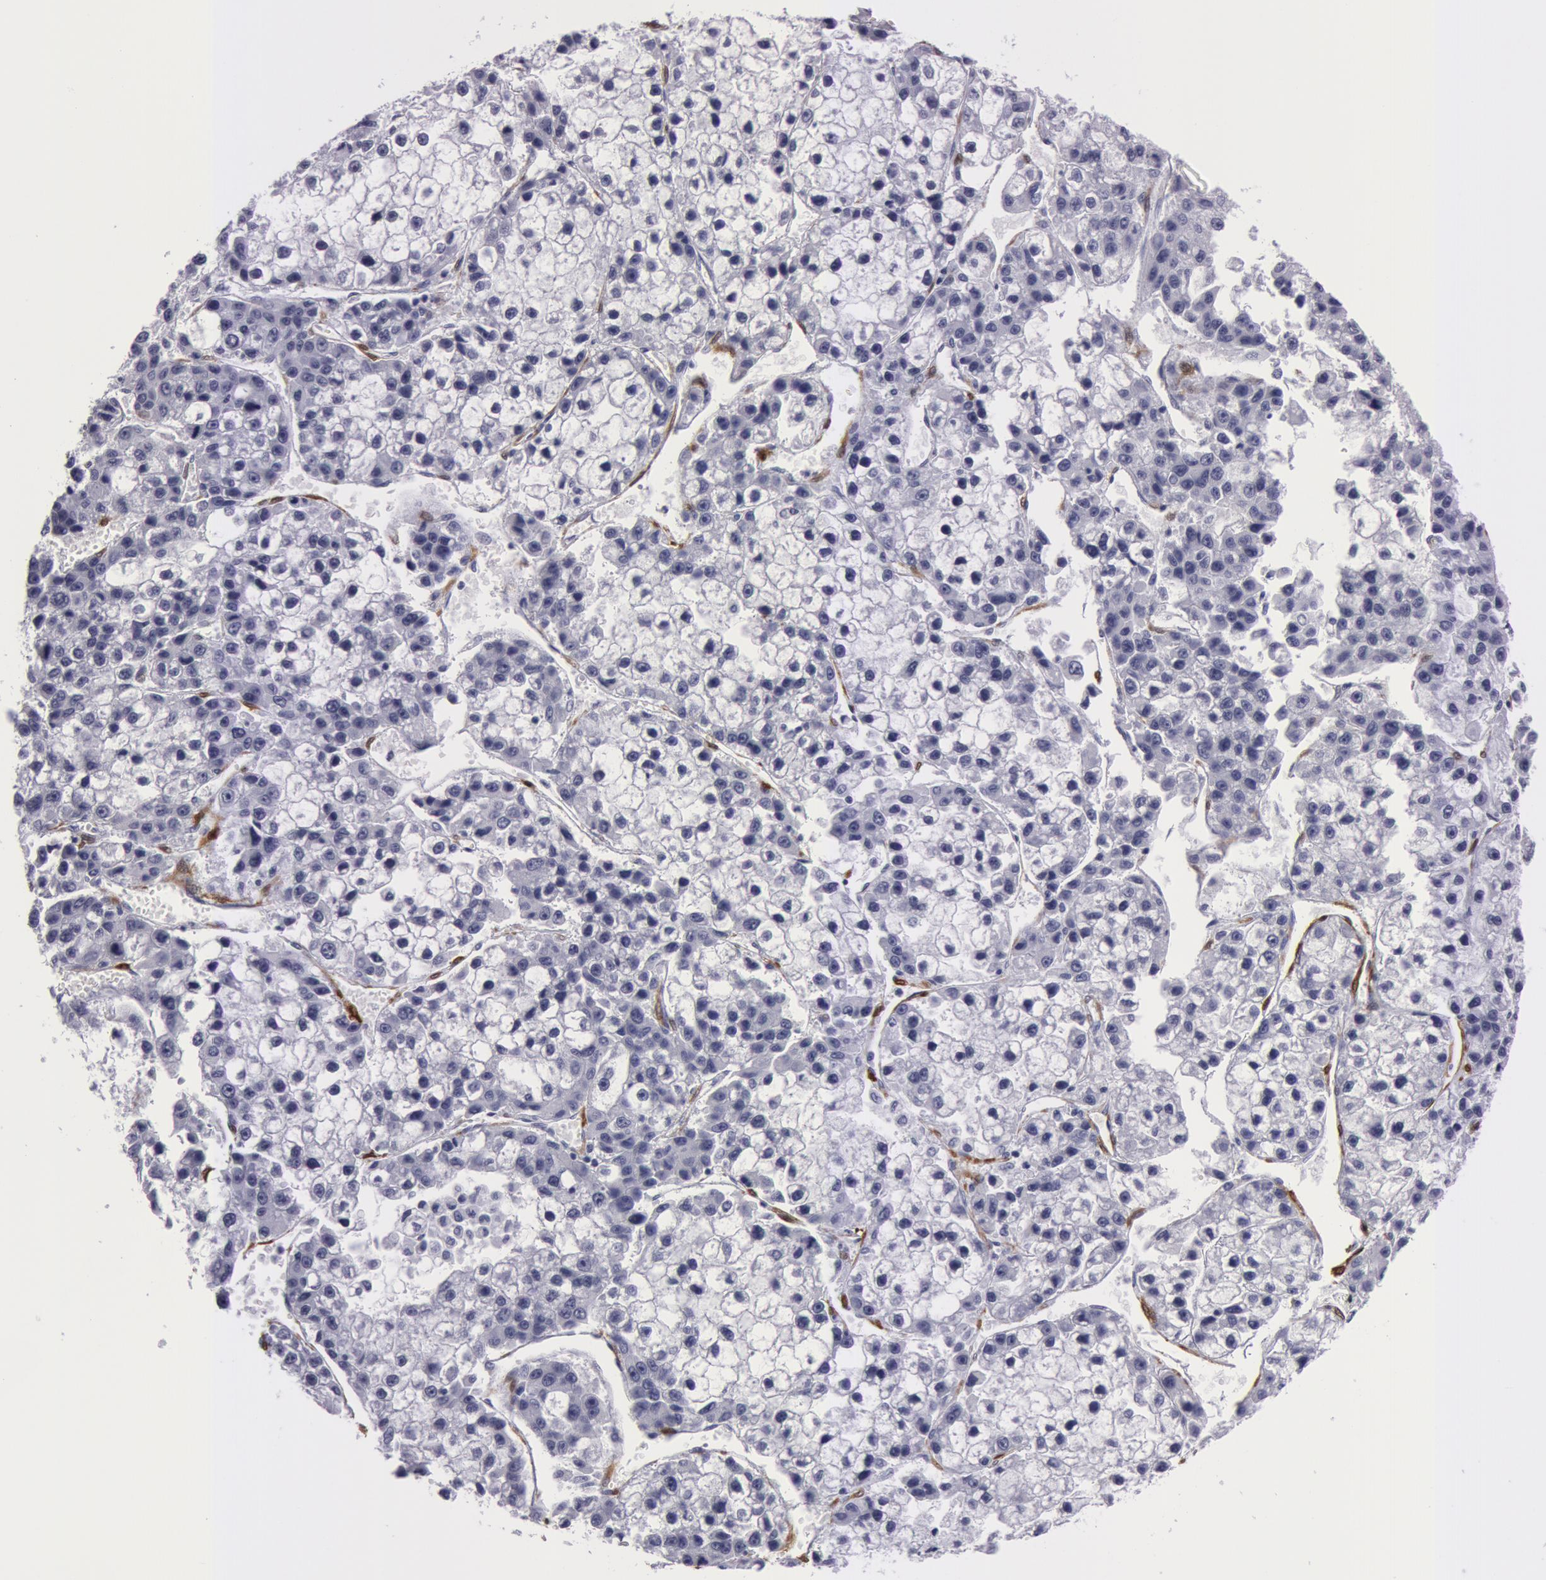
{"staining": {"intensity": "negative", "quantity": "none", "location": "none"}, "tissue": "liver cancer", "cell_type": "Tumor cells", "image_type": "cancer", "snomed": [{"axis": "morphology", "description": "Carcinoma, Hepatocellular, NOS"}, {"axis": "topography", "description": "Liver"}], "caption": "This is an IHC photomicrograph of liver cancer (hepatocellular carcinoma). There is no staining in tumor cells.", "gene": "TAGLN", "patient": {"sex": "female", "age": 66}}